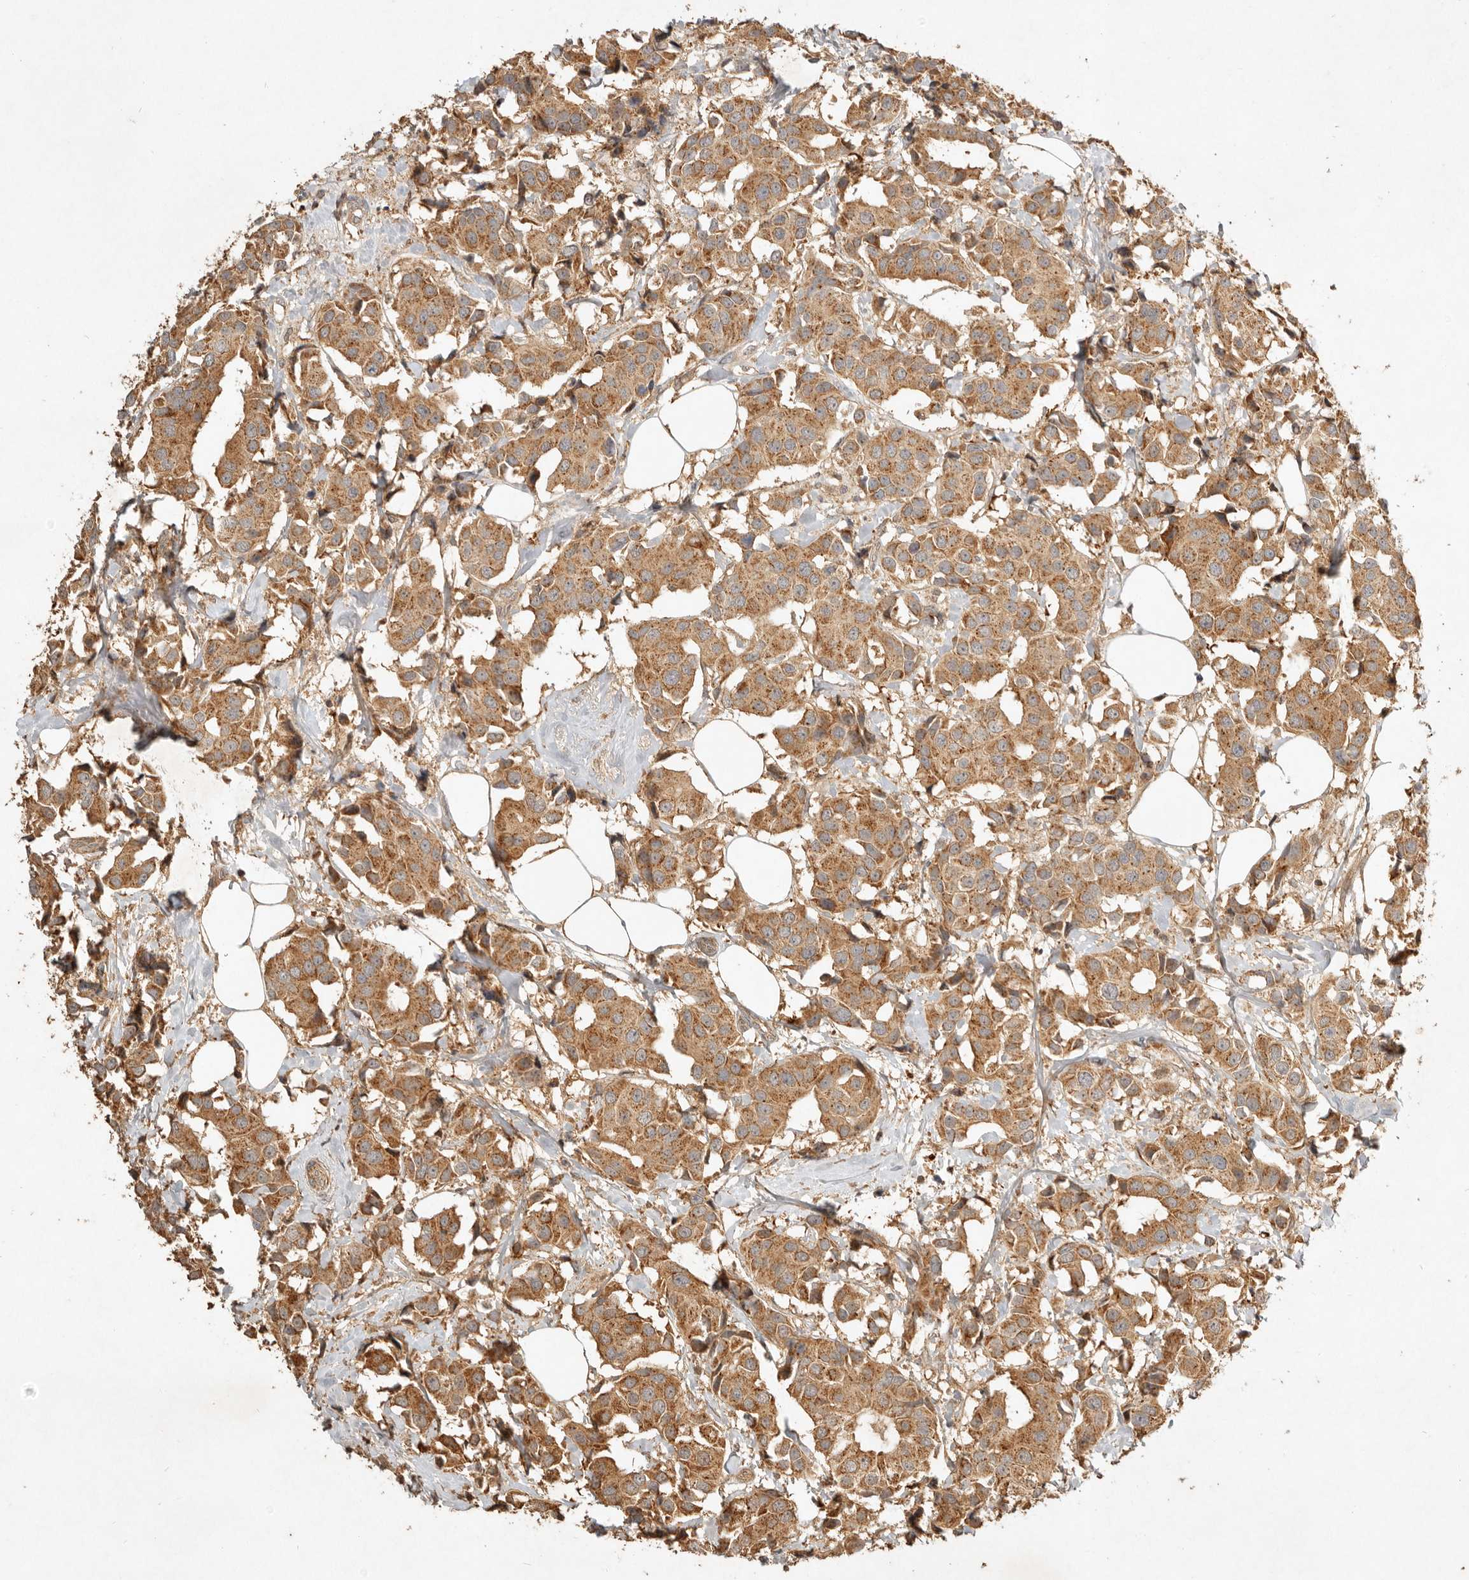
{"staining": {"intensity": "moderate", "quantity": ">75%", "location": "cytoplasmic/membranous"}, "tissue": "breast cancer", "cell_type": "Tumor cells", "image_type": "cancer", "snomed": [{"axis": "morphology", "description": "Normal tissue, NOS"}, {"axis": "morphology", "description": "Duct carcinoma"}, {"axis": "topography", "description": "Breast"}], "caption": "Human breast intraductal carcinoma stained for a protein (brown) shows moderate cytoplasmic/membranous positive expression in approximately >75% of tumor cells.", "gene": "CLEC4C", "patient": {"sex": "female", "age": 39}}